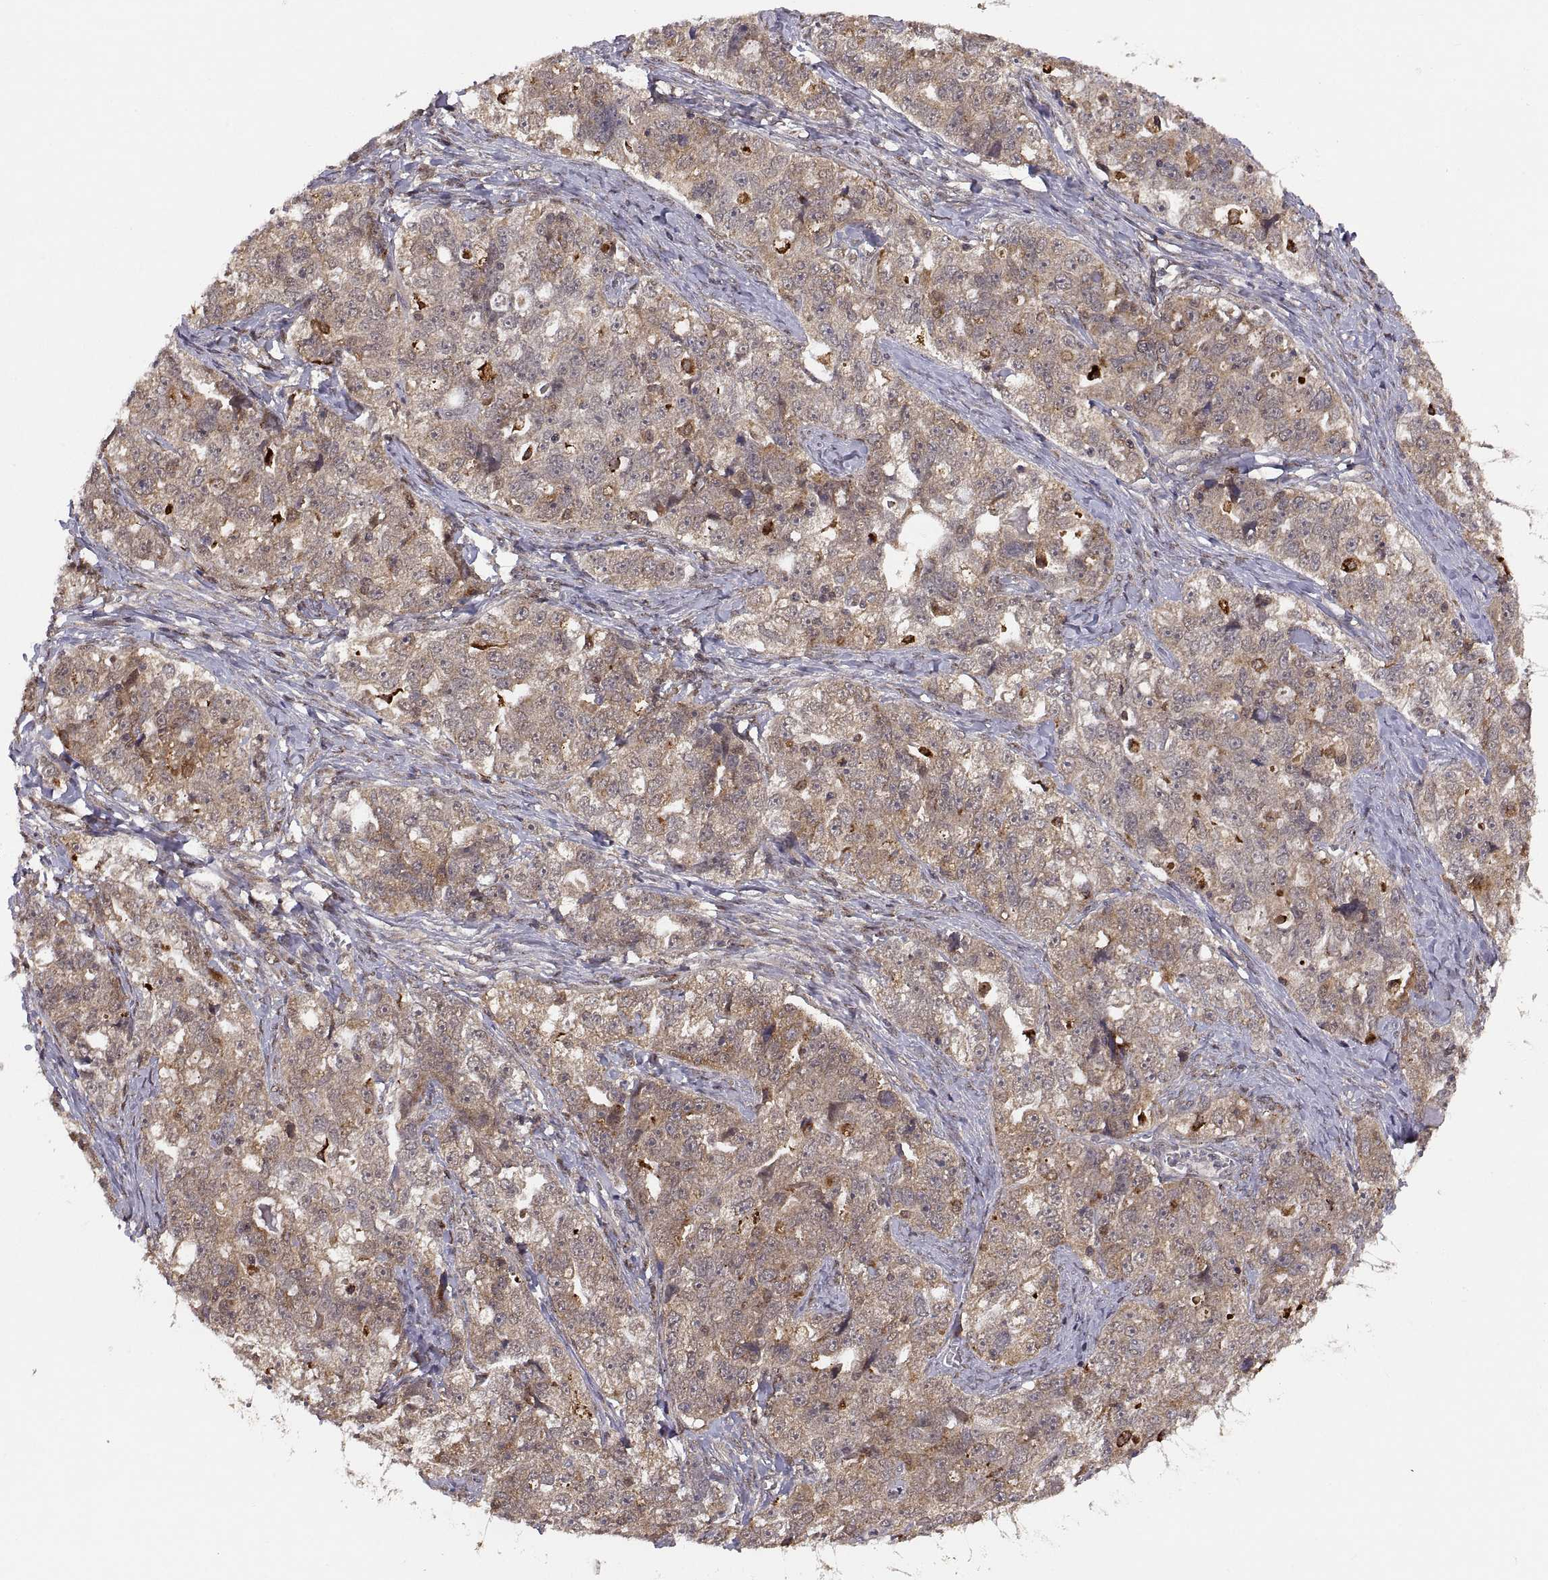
{"staining": {"intensity": "weak", "quantity": ">75%", "location": "cytoplasmic/membranous"}, "tissue": "ovarian cancer", "cell_type": "Tumor cells", "image_type": "cancer", "snomed": [{"axis": "morphology", "description": "Cystadenocarcinoma, serous, NOS"}, {"axis": "topography", "description": "Ovary"}], "caption": "Protein analysis of serous cystadenocarcinoma (ovarian) tissue displays weak cytoplasmic/membranous staining in about >75% of tumor cells.", "gene": "PSMC2", "patient": {"sex": "female", "age": 51}}